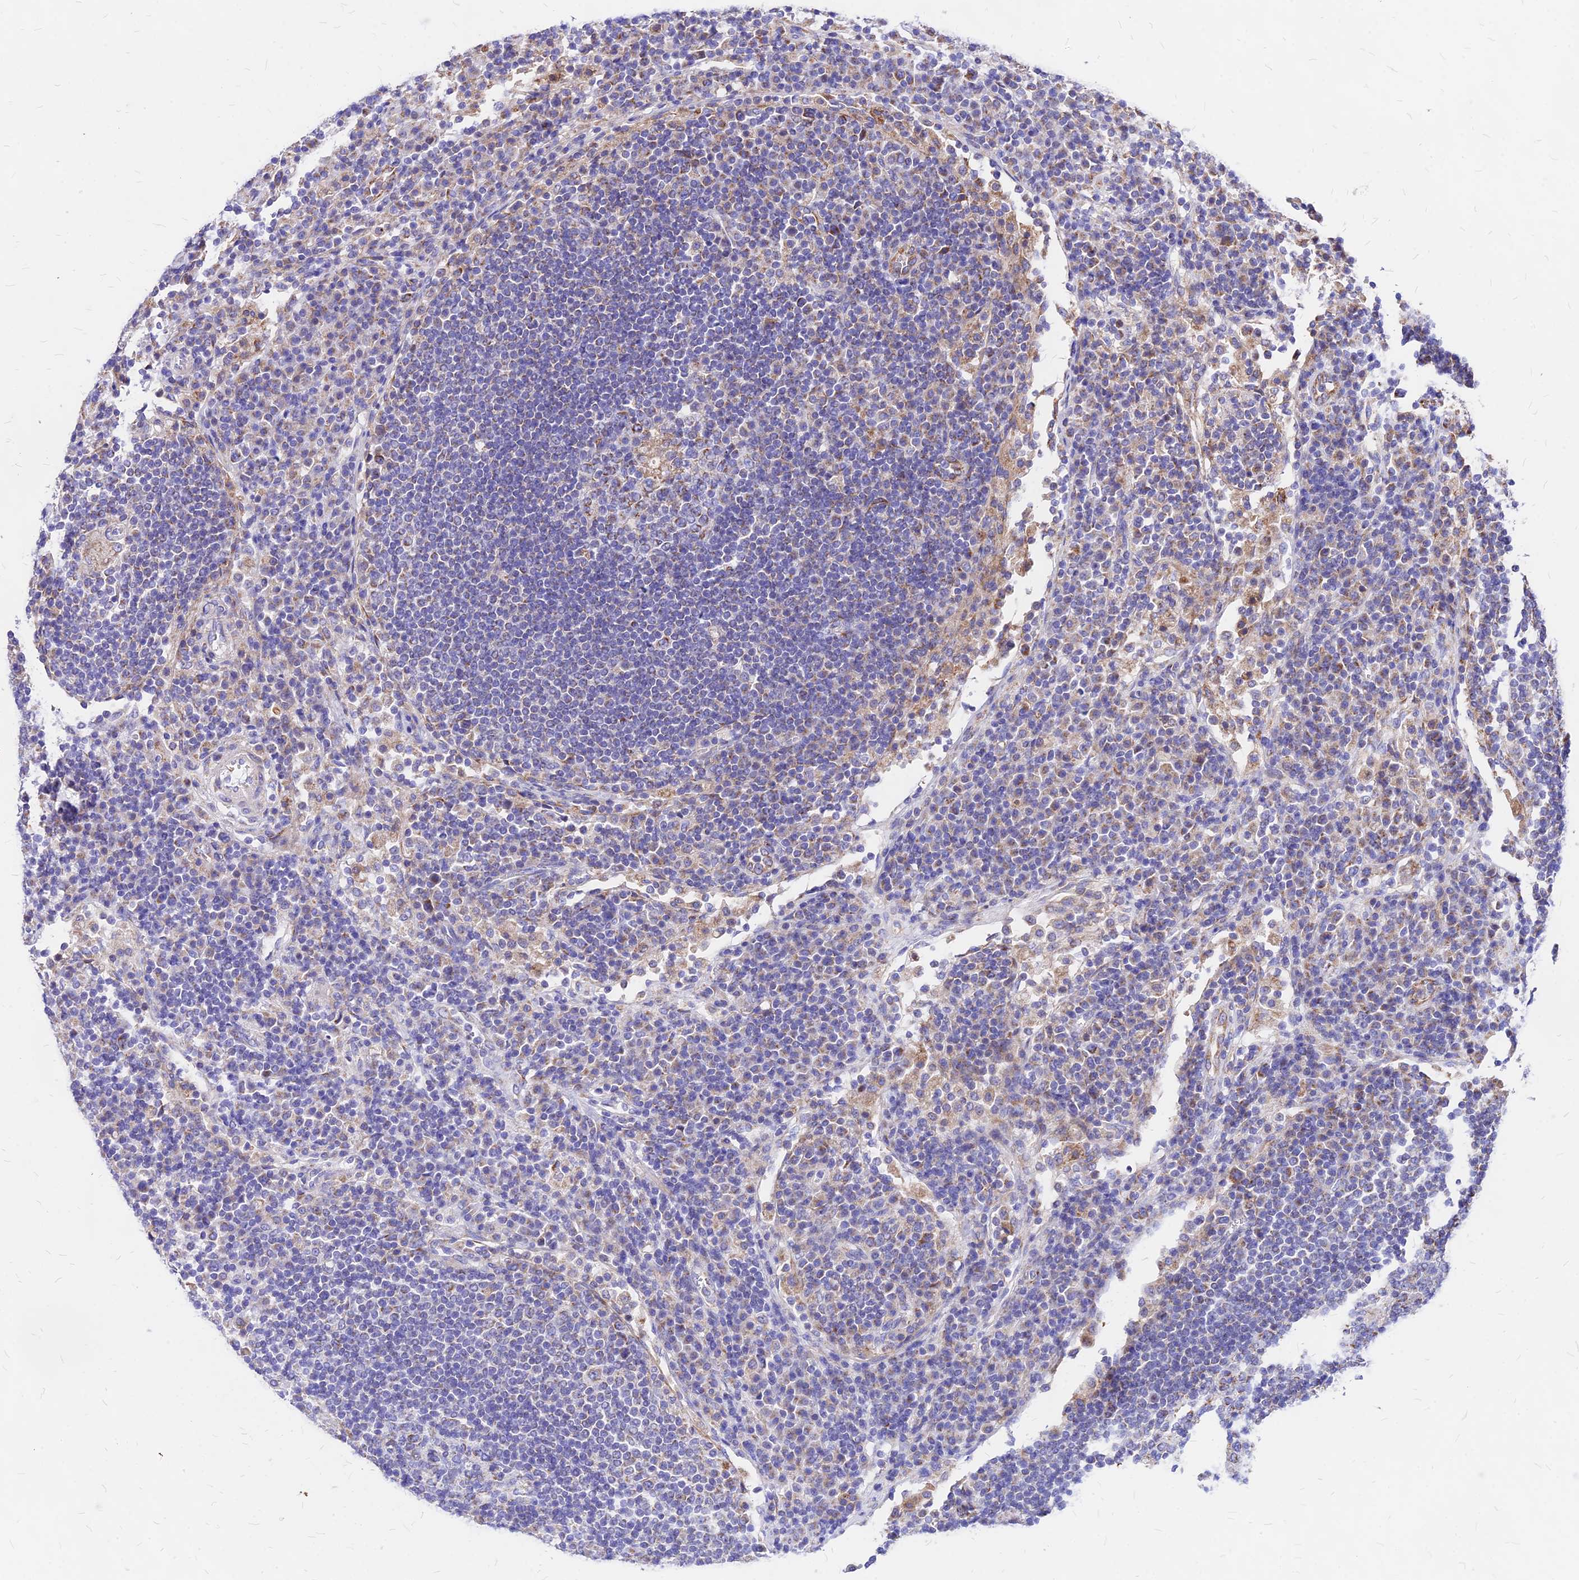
{"staining": {"intensity": "weak", "quantity": "<25%", "location": "cytoplasmic/membranous"}, "tissue": "lymph node", "cell_type": "Germinal center cells", "image_type": "normal", "snomed": [{"axis": "morphology", "description": "Normal tissue, NOS"}, {"axis": "topography", "description": "Lymph node"}], "caption": "Immunohistochemical staining of normal lymph node demonstrates no significant expression in germinal center cells. (Brightfield microscopy of DAB immunohistochemistry at high magnification).", "gene": "MRPL3", "patient": {"sex": "female", "age": 53}}